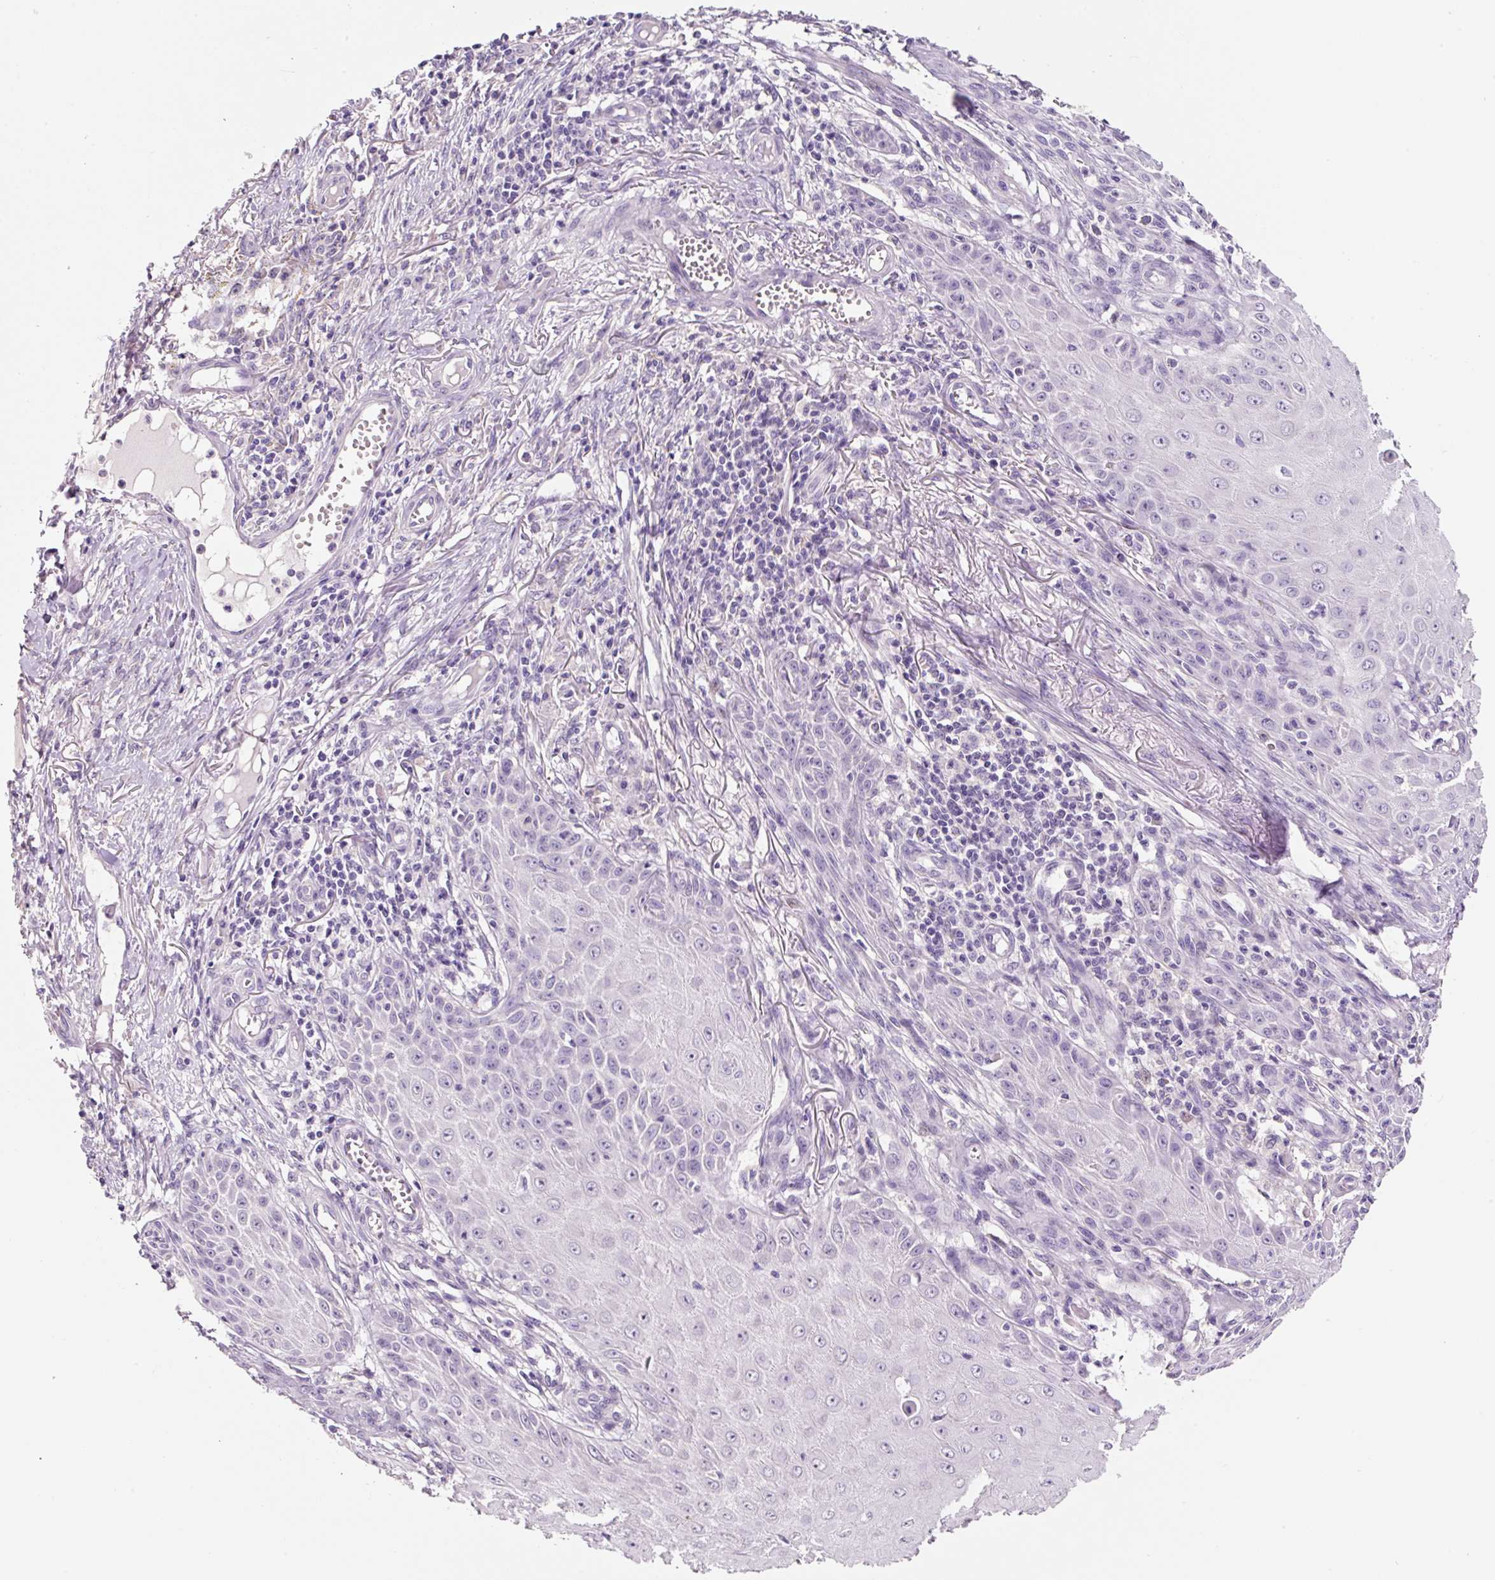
{"staining": {"intensity": "negative", "quantity": "none", "location": "none"}, "tissue": "skin cancer", "cell_type": "Tumor cells", "image_type": "cancer", "snomed": [{"axis": "morphology", "description": "Squamous cell carcinoma, NOS"}, {"axis": "topography", "description": "Skin"}], "caption": "IHC image of skin squamous cell carcinoma stained for a protein (brown), which exhibits no staining in tumor cells.", "gene": "SYP", "patient": {"sex": "female", "age": 73}}